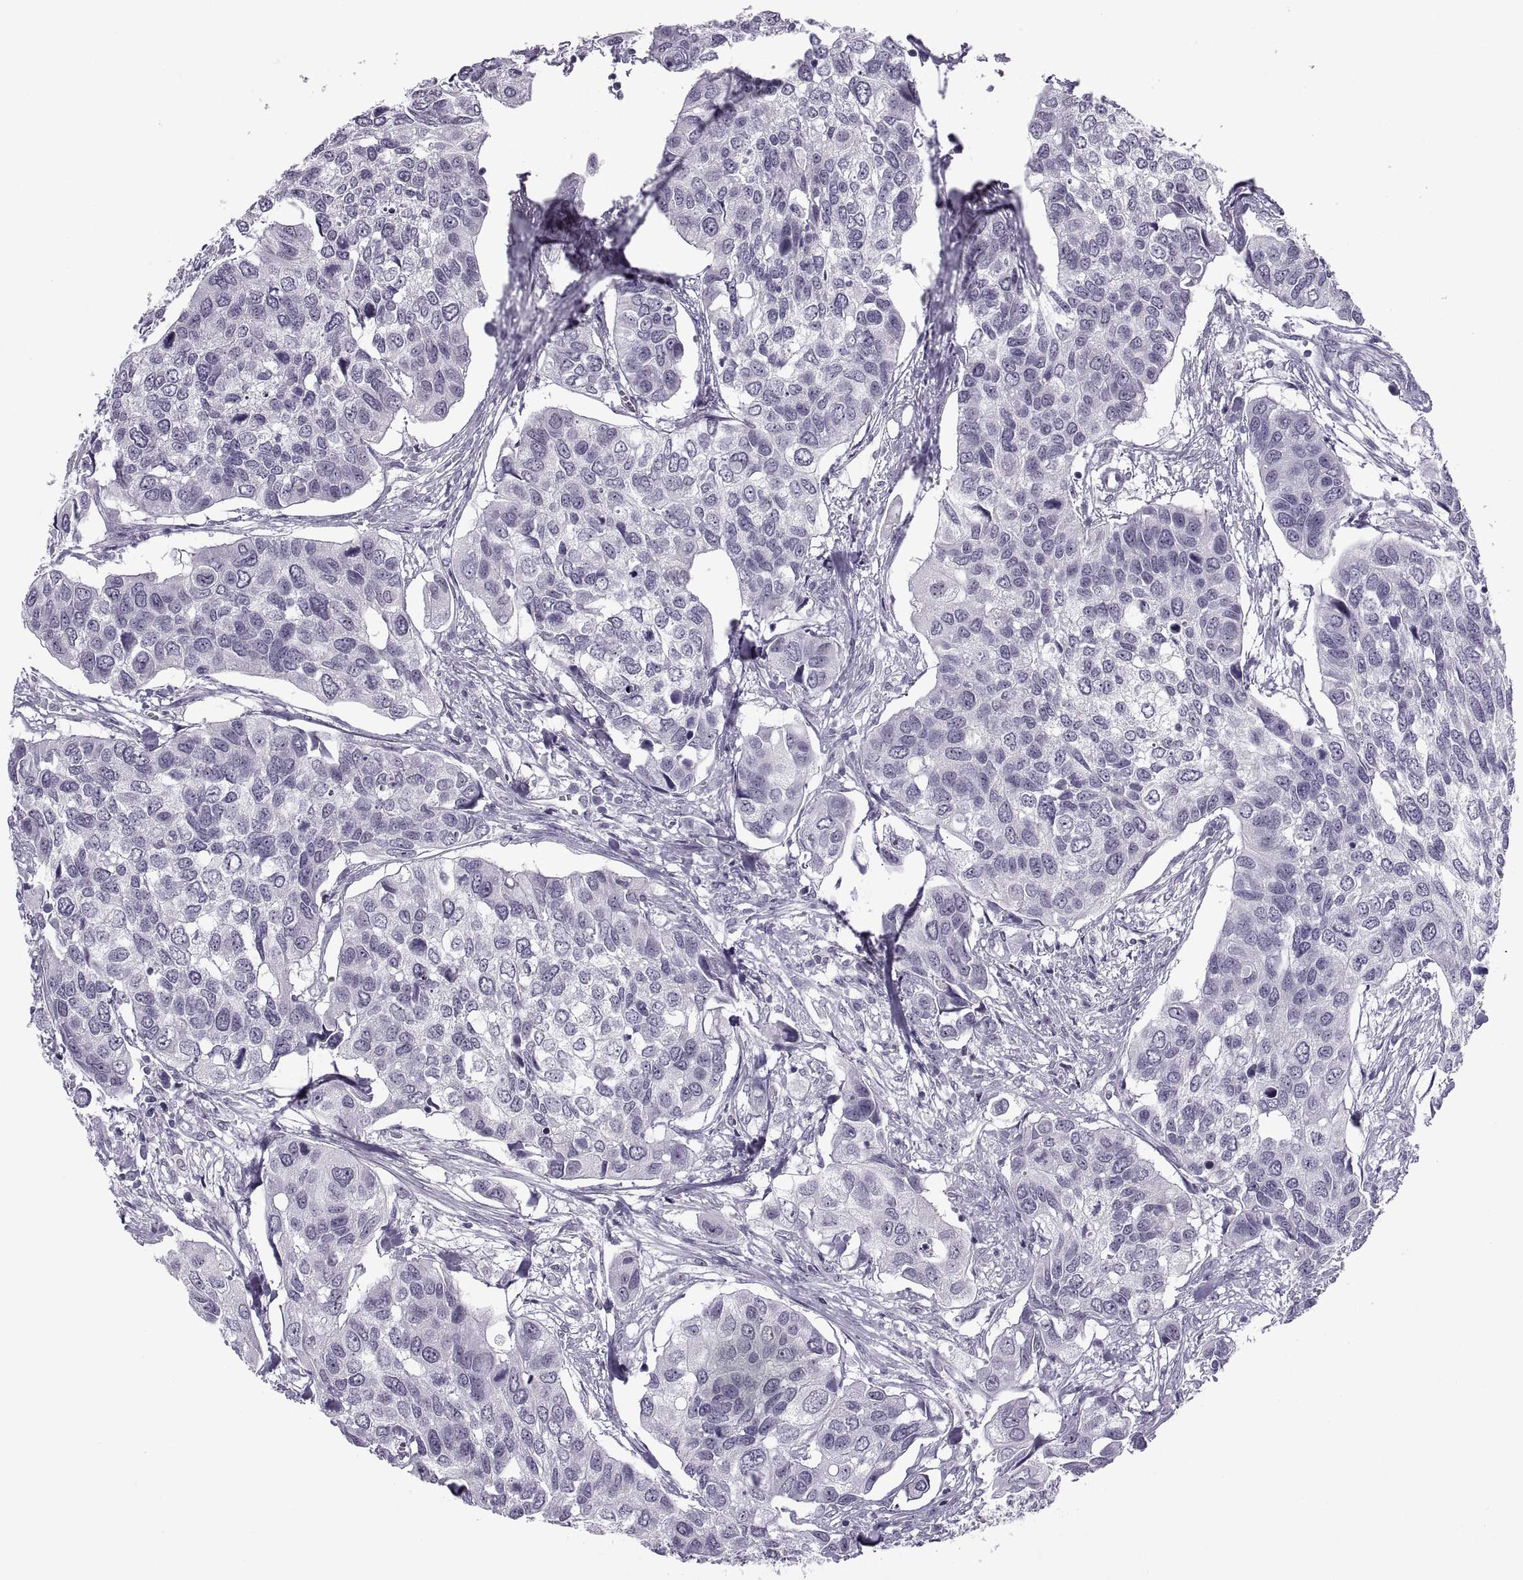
{"staining": {"intensity": "negative", "quantity": "none", "location": "none"}, "tissue": "urothelial cancer", "cell_type": "Tumor cells", "image_type": "cancer", "snomed": [{"axis": "morphology", "description": "Urothelial carcinoma, High grade"}, {"axis": "topography", "description": "Urinary bladder"}], "caption": "Immunohistochemical staining of human urothelial carcinoma (high-grade) shows no significant staining in tumor cells.", "gene": "TBC1D3G", "patient": {"sex": "male", "age": 60}}